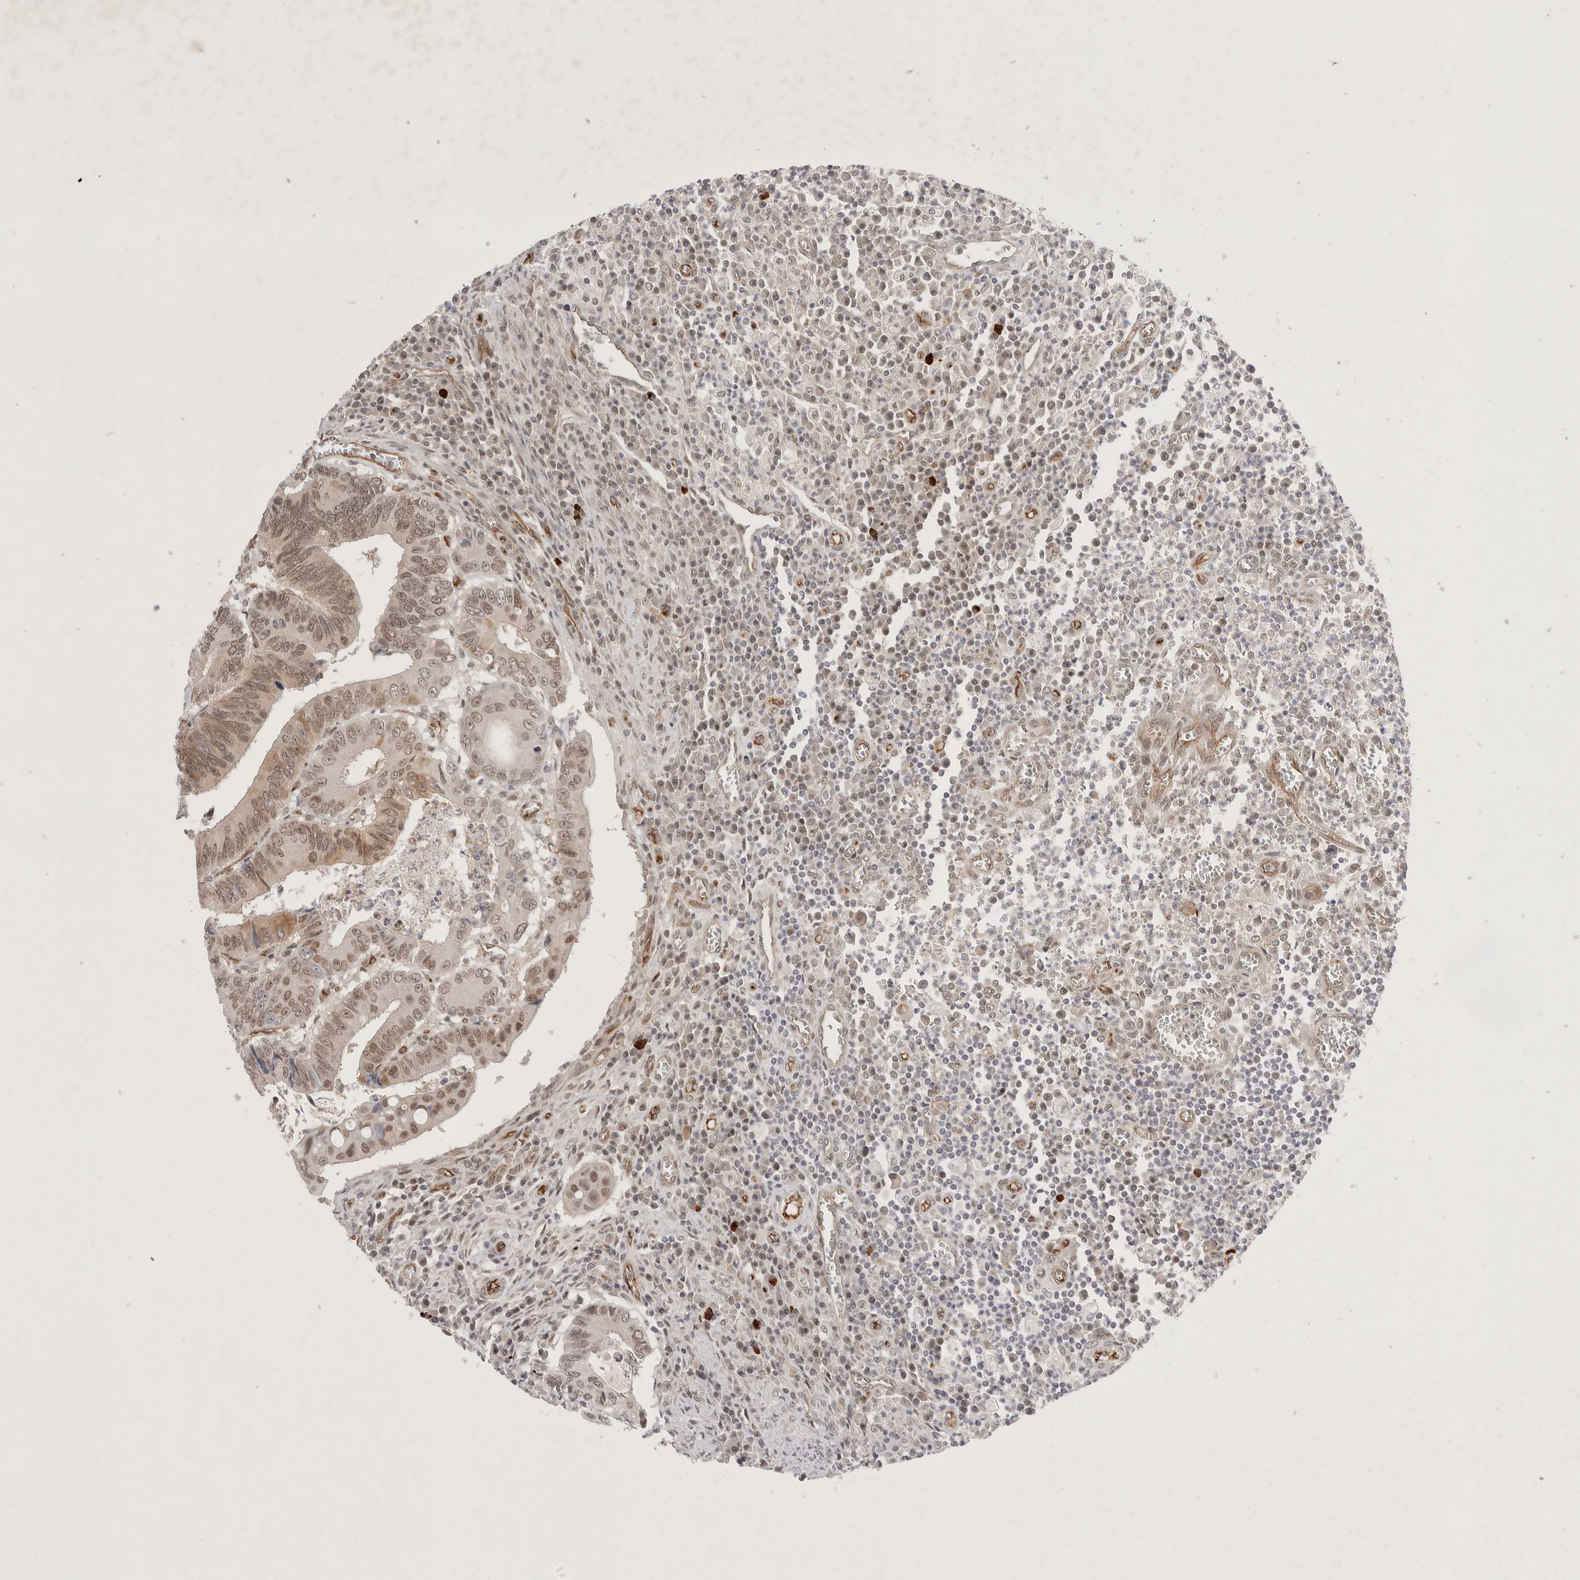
{"staining": {"intensity": "weak", "quantity": ">75%", "location": "nuclear"}, "tissue": "colorectal cancer", "cell_type": "Tumor cells", "image_type": "cancer", "snomed": [{"axis": "morphology", "description": "Inflammation, NOS"}, {"axis": "morphology", "description": "Adenocarcinoma, NOS"}, {"axis": "topography", "description": "Colon"}], "caption": "The histopathology image reveals immunohistochemical staining of colorectal cancer (adenocarcinoma). There is weak nuclear expression is seen in about >75% of tumor cells. The protein of interest is stained brown, and the nuclei are stained in blue (DAB (3,3'-diaminobenzidine) IHC with brightfield microscopy, high magnification).", "gene": "ZNF704", "patient": {"sex": "male", "age": 72}}